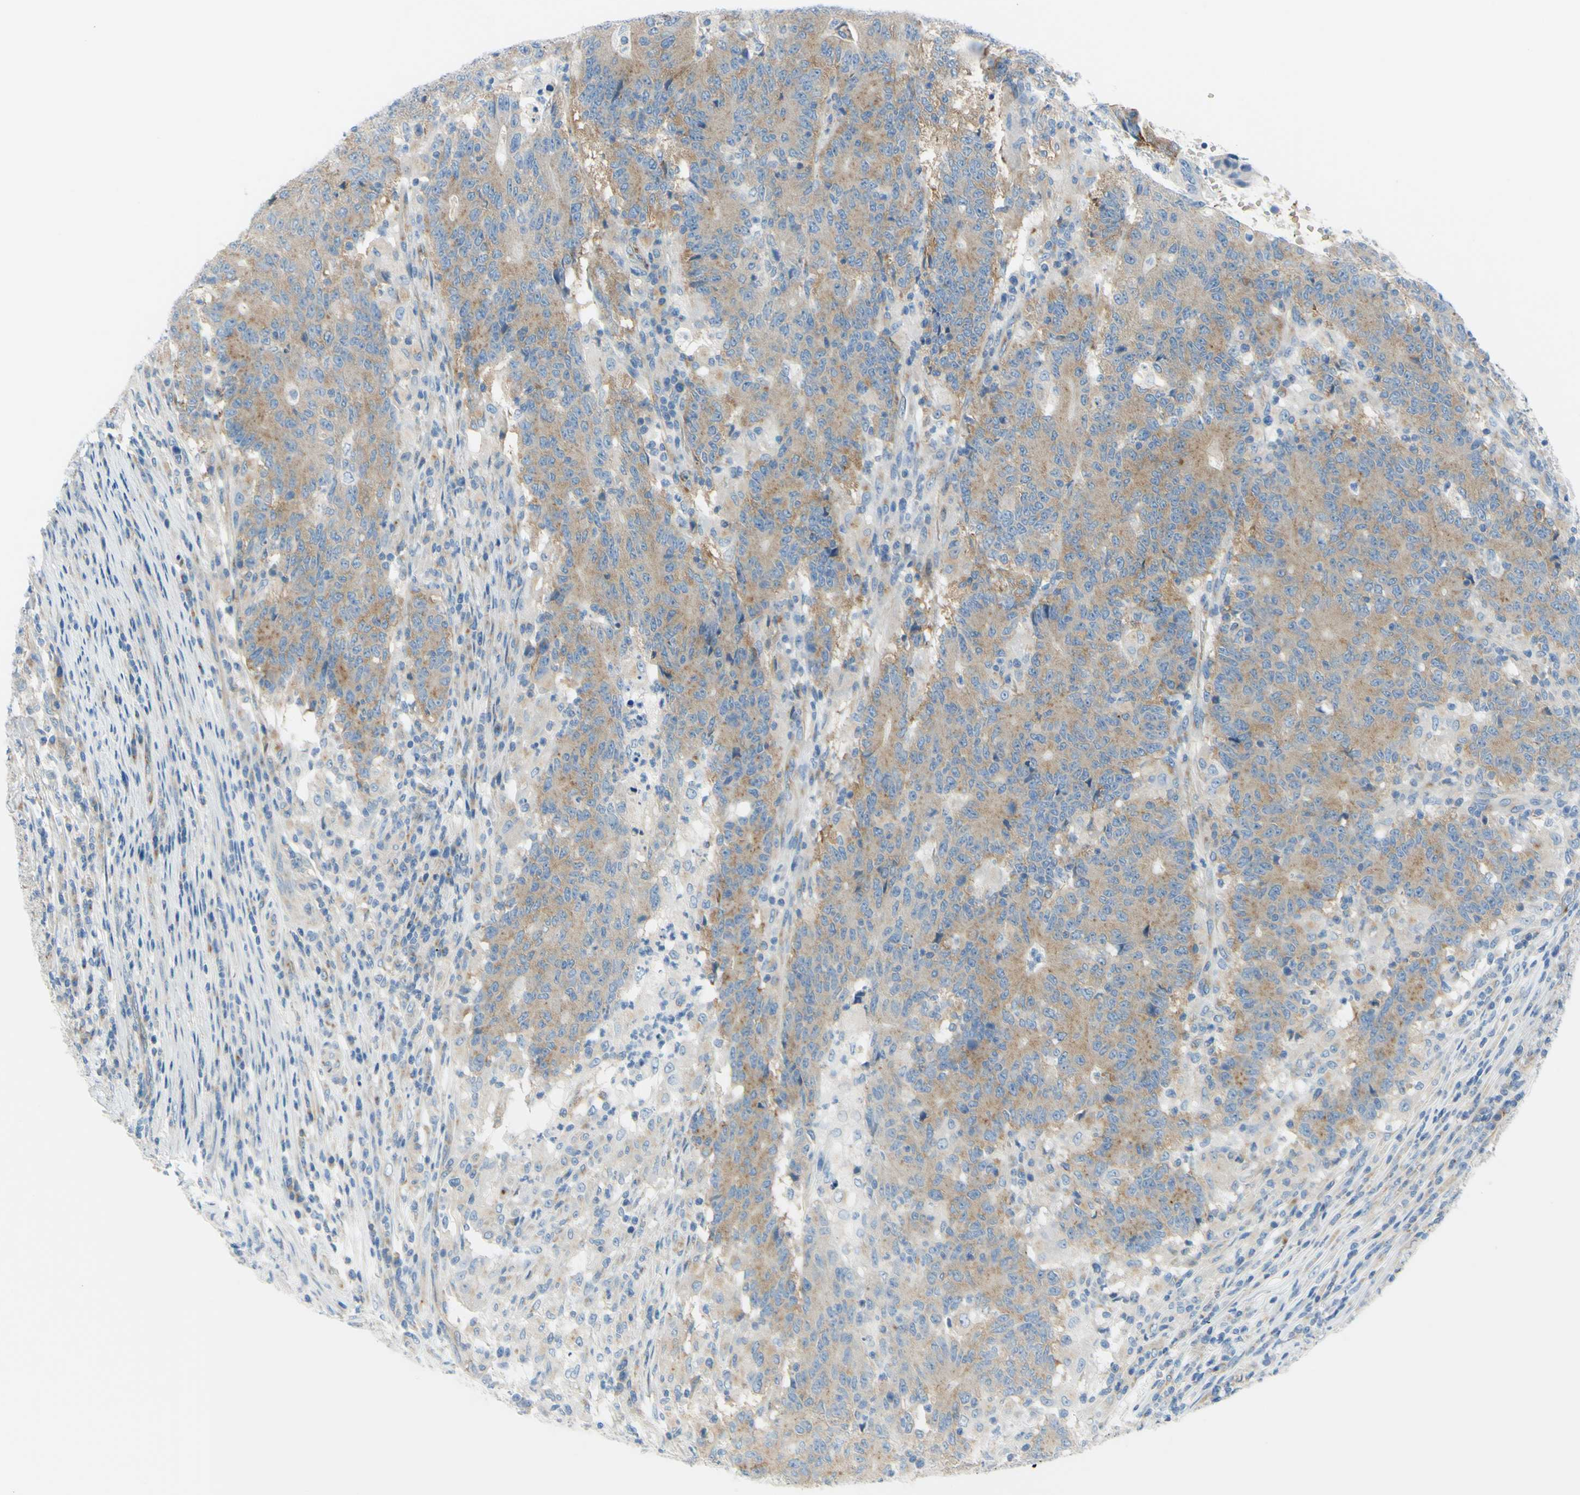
{"staining": {"intensity": "moderate", "quantity": ">75%", "location": "cytoplasmic/membranous"}, "tissue": "colorectal cancer", "cell_type": "Tumor cells", "image_type": "cancer", "snomed": [{"axis": "morphology", "description": "Normal tissue, NOS"}, {"axis": "morphology", "description": "Adenocarcinoma, NOS"}, {"axis": "topography", "description": "Colon"}], "caption": "High-magnification brightfield microscopy of colorectal adenocarcinoma stained with DAB (3,3'-diaminobenzidine) (brown) and counterstained with hematoxylin (blue). tumor cells exhibit moderate cytoplasmic/membranous positivity is identified in about>75% of cells.", "gene": "FRMD4B", "patient": {"sex": "female", "age": 75}}